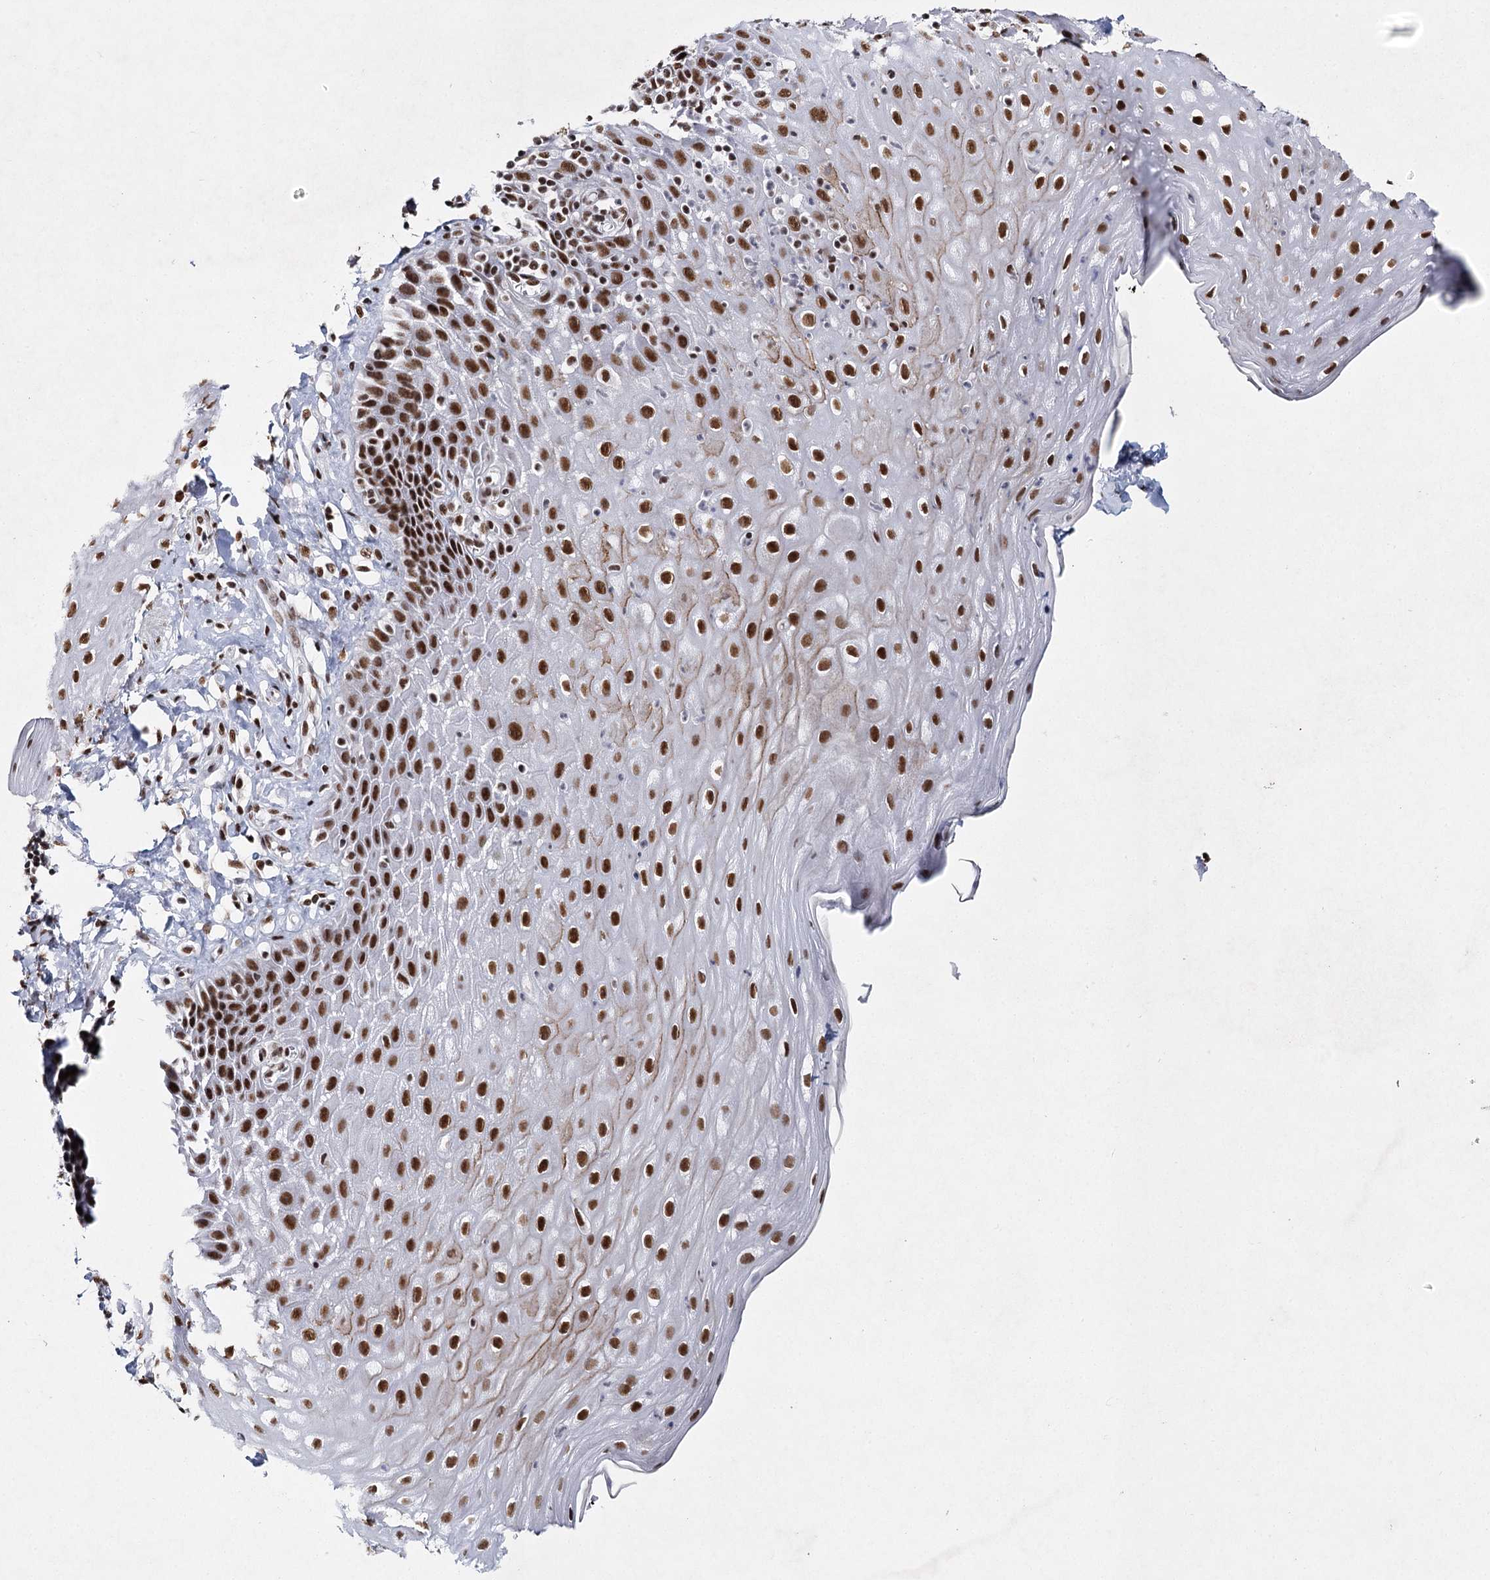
{"staining": {"intensity": "strong", "quantity": ">75%", "location": "cytoplasmic/membranous,nuclear"}, "tissue": "esophagus", "cell_type": "Squamous epithelial cells", "image_type": "normal", "snomed": [{"axis": "morphology", "description": "Normal tissue, NOS"}, {"axis": "topography", "description": "Esophagus"}], "caption": "High-power microscopy captured an immunohistochemistry histopathology image of unremarkable esophagus, revealing strong cytoplasmic/membranous,nuclear expression in about >75% of squamous epithelial cells. (DAB = brown stain, brightfield microscopy at high magnification).", "gene": "SCAF8", "patient": {"sex": "female", "age": 61}}